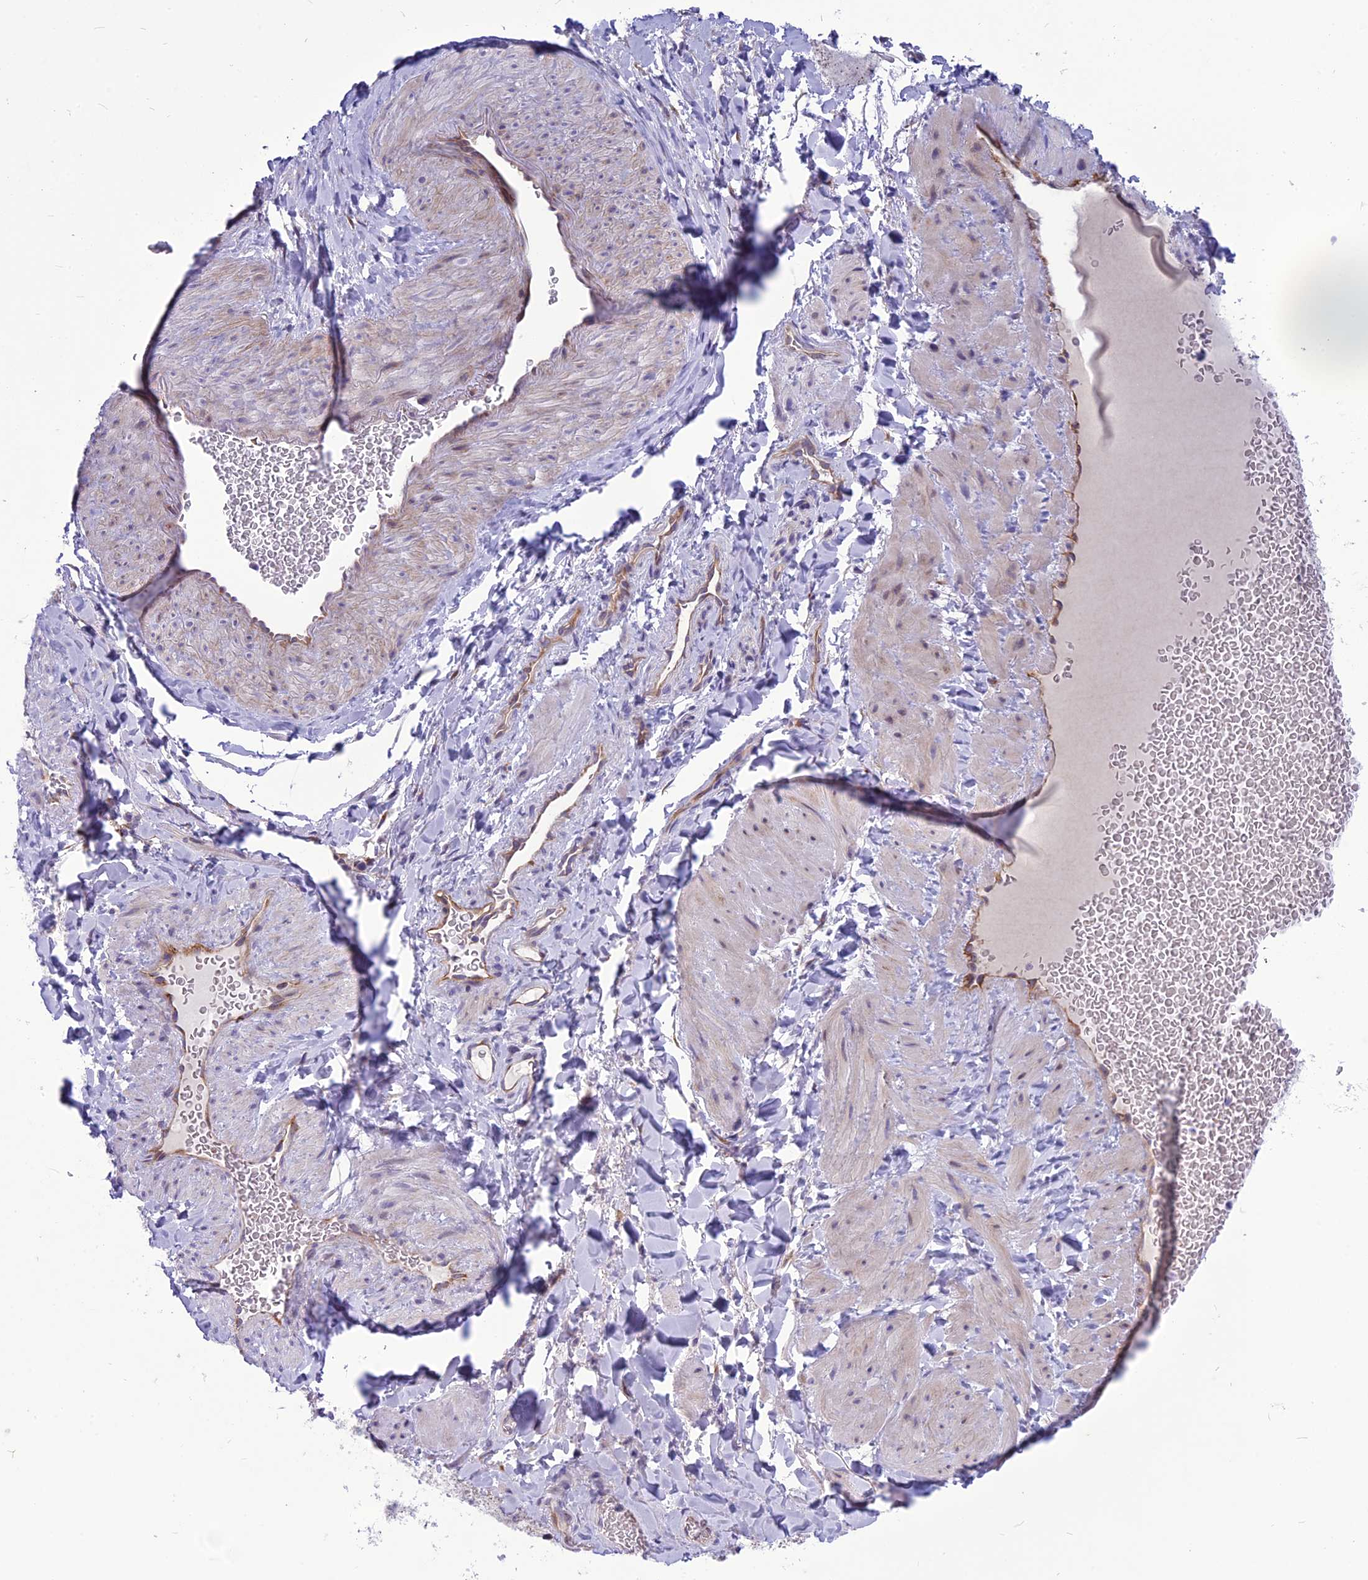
{"staining": {"intensity": "negative", "quantity": "none", "location": "none"}, "tissue": "adipose tissue", "cell_type": "Adipocytes", "image_type": "normal", "snomed": [{"axis": "morphology", "description": "Normal tissue, NOS"}, {"axis": "topography", "description": "Soft tissue"}, {"axis": "topography", "description": "Vascular tissue"}], "caption": "DAB immunohistochemical staining of unremarkable human adipose tissue exhibits no significant positivity in adipocytes. (DAB (3,3'-diaminobenzidine) IHC, high magnification).", "gene": "PSMF1", "patient": {"sex": "male", "age": 54}}